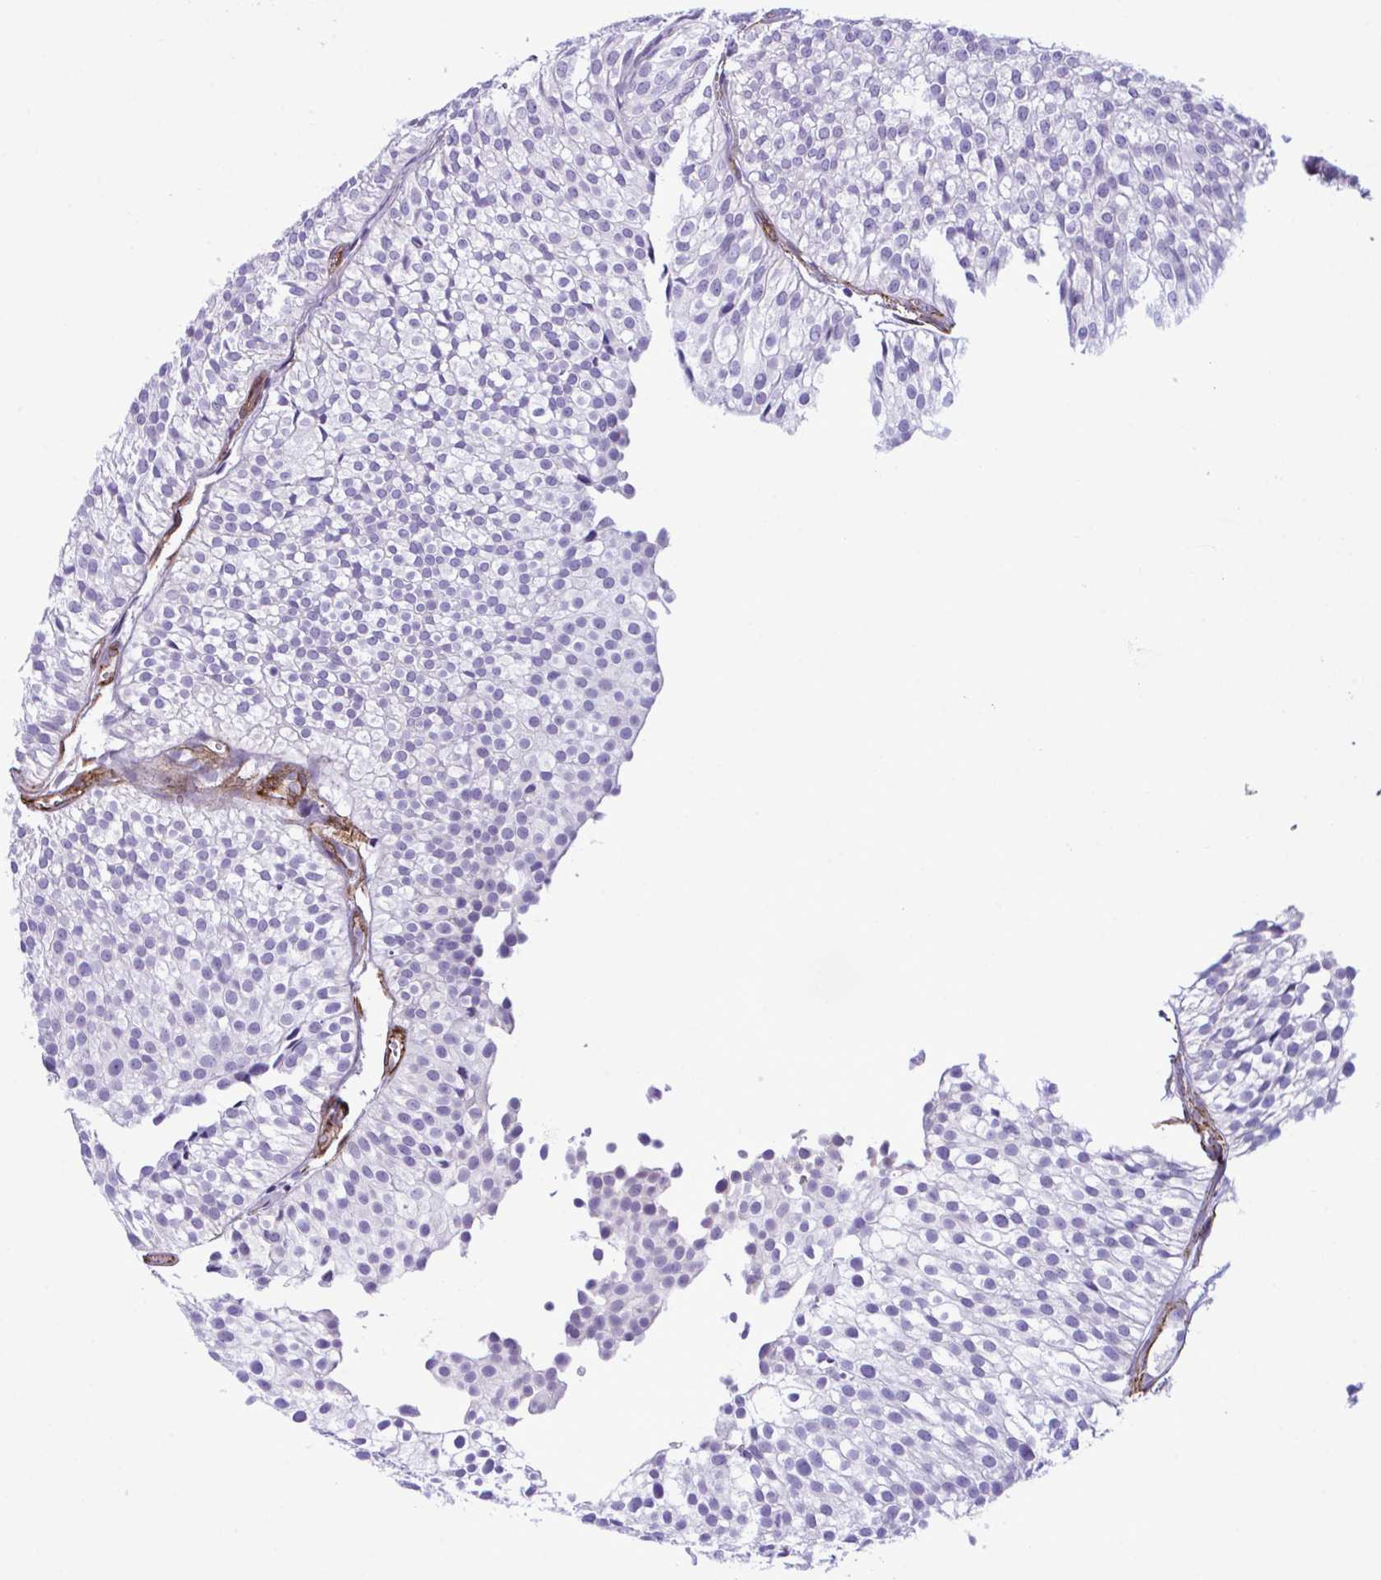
{"staining": {"intensity": "negative", "quantity": "none", "location": "none"}, "tissue": "urothelial cancer", "cell_type": "Tumor cells", "image_type": "cancer", "snomed": [{"axis": "morphology", "description": "Urothelial carcinoma, Low grade"}, {"axis": "topography", "description": "Urinary bladder"}], "caption": "High power microscopy photomicrograph of an immunohistochemistry (IHC) micrograph of urothelial cancer, revealing no significant positivity in tumor cells.", "gene": "SYNPO2L", "patient": {"sex": "male", "age": 91}}